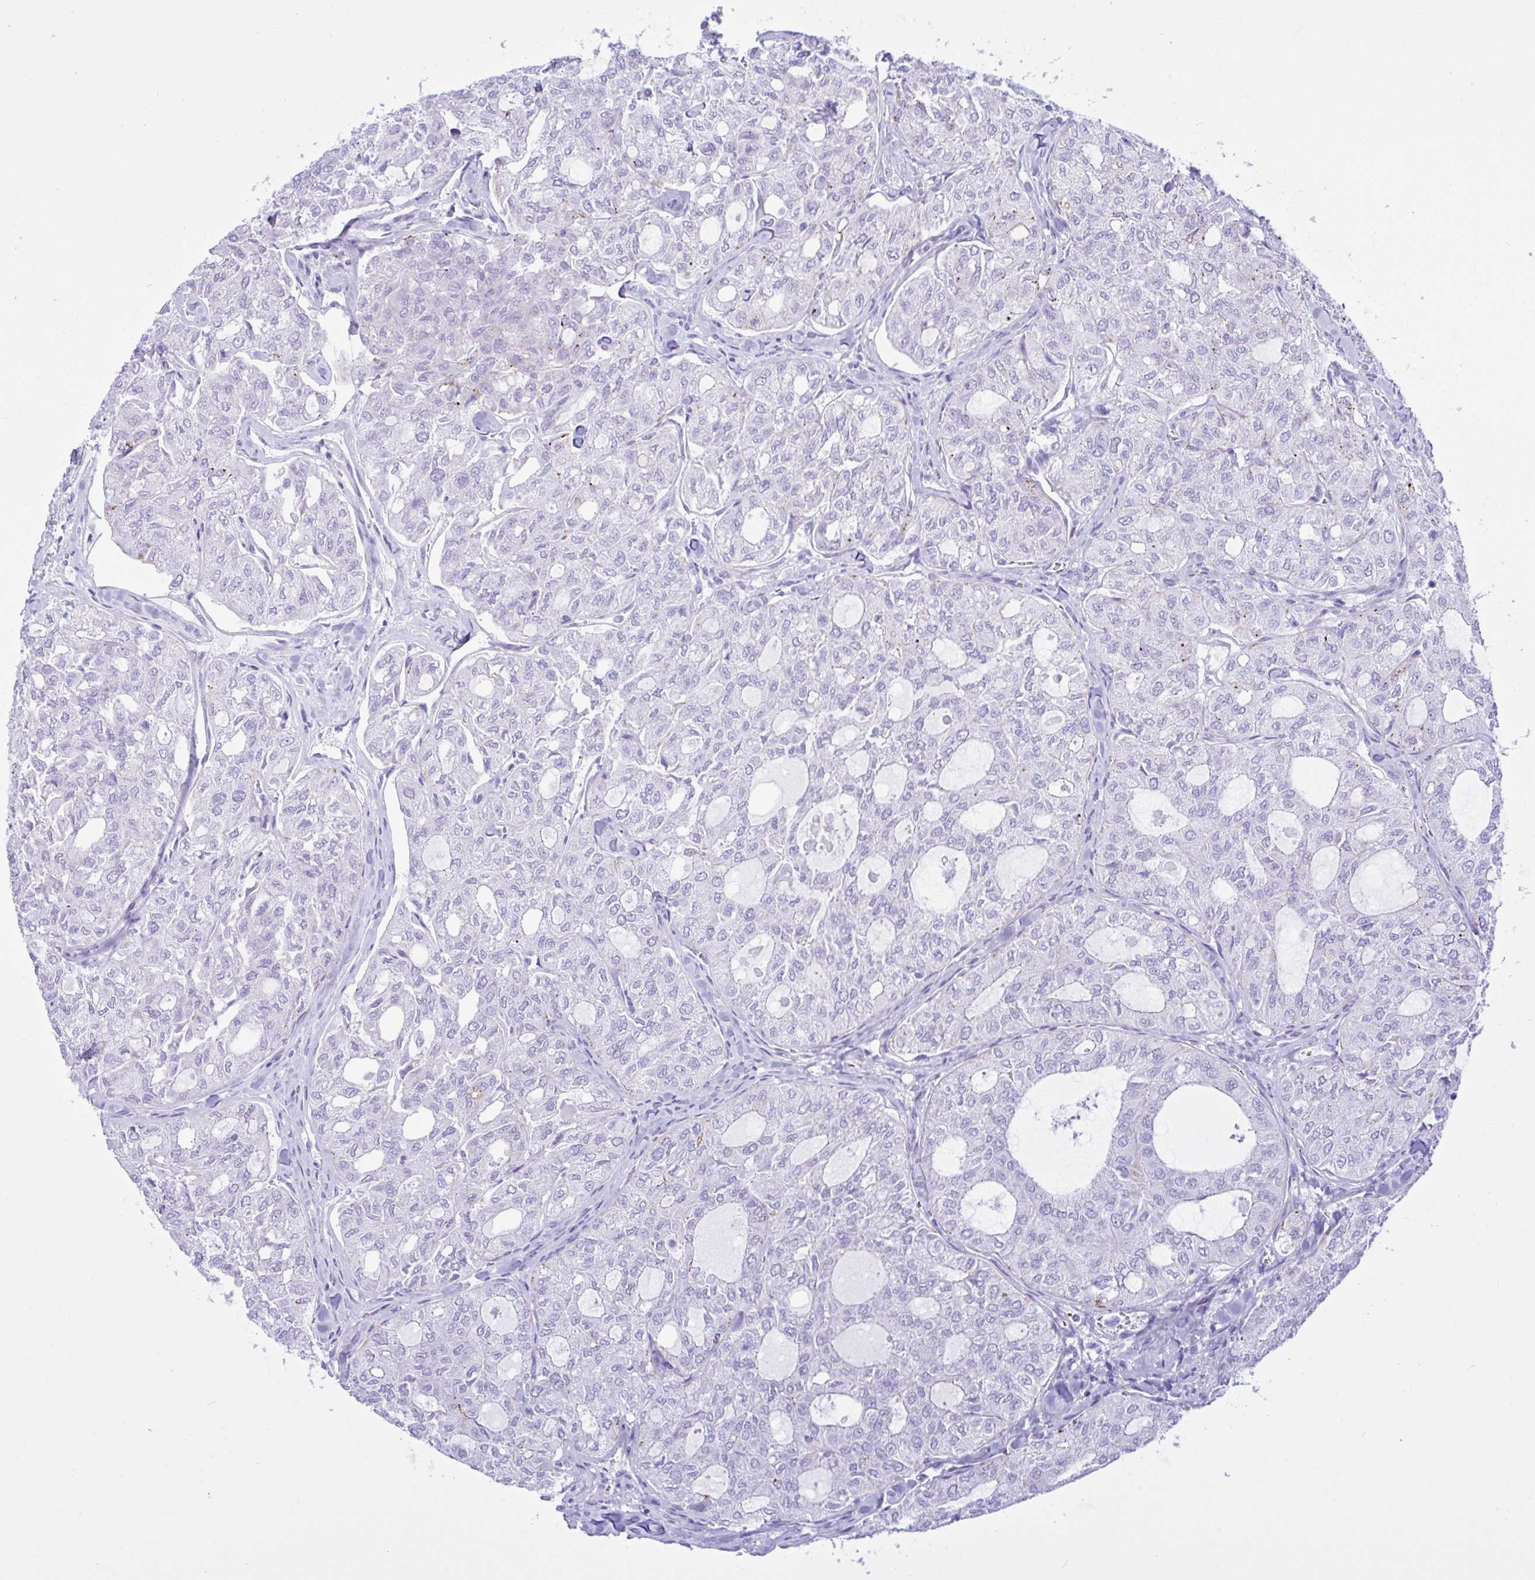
{"staining": {"intensity": "negative", "quantity": "none", "location": "none"}, "tissue": "thyroid cancer", "cell_type": "Tumor cells", "image_type": "cancer", "snomed": [{"axis": "morphology", "description": "Follicular adenoma carcinoma, NOS"}, {"axis": "topography", "description": "Thyroid gland"}], "caption": "DAB immunohistochemical staining of thyroid follicular adenoma carcinoma reveals no significant staining in tumor cells.", "gene": "SEL1L2", "patient": {"sex": "male", "age": 75}}